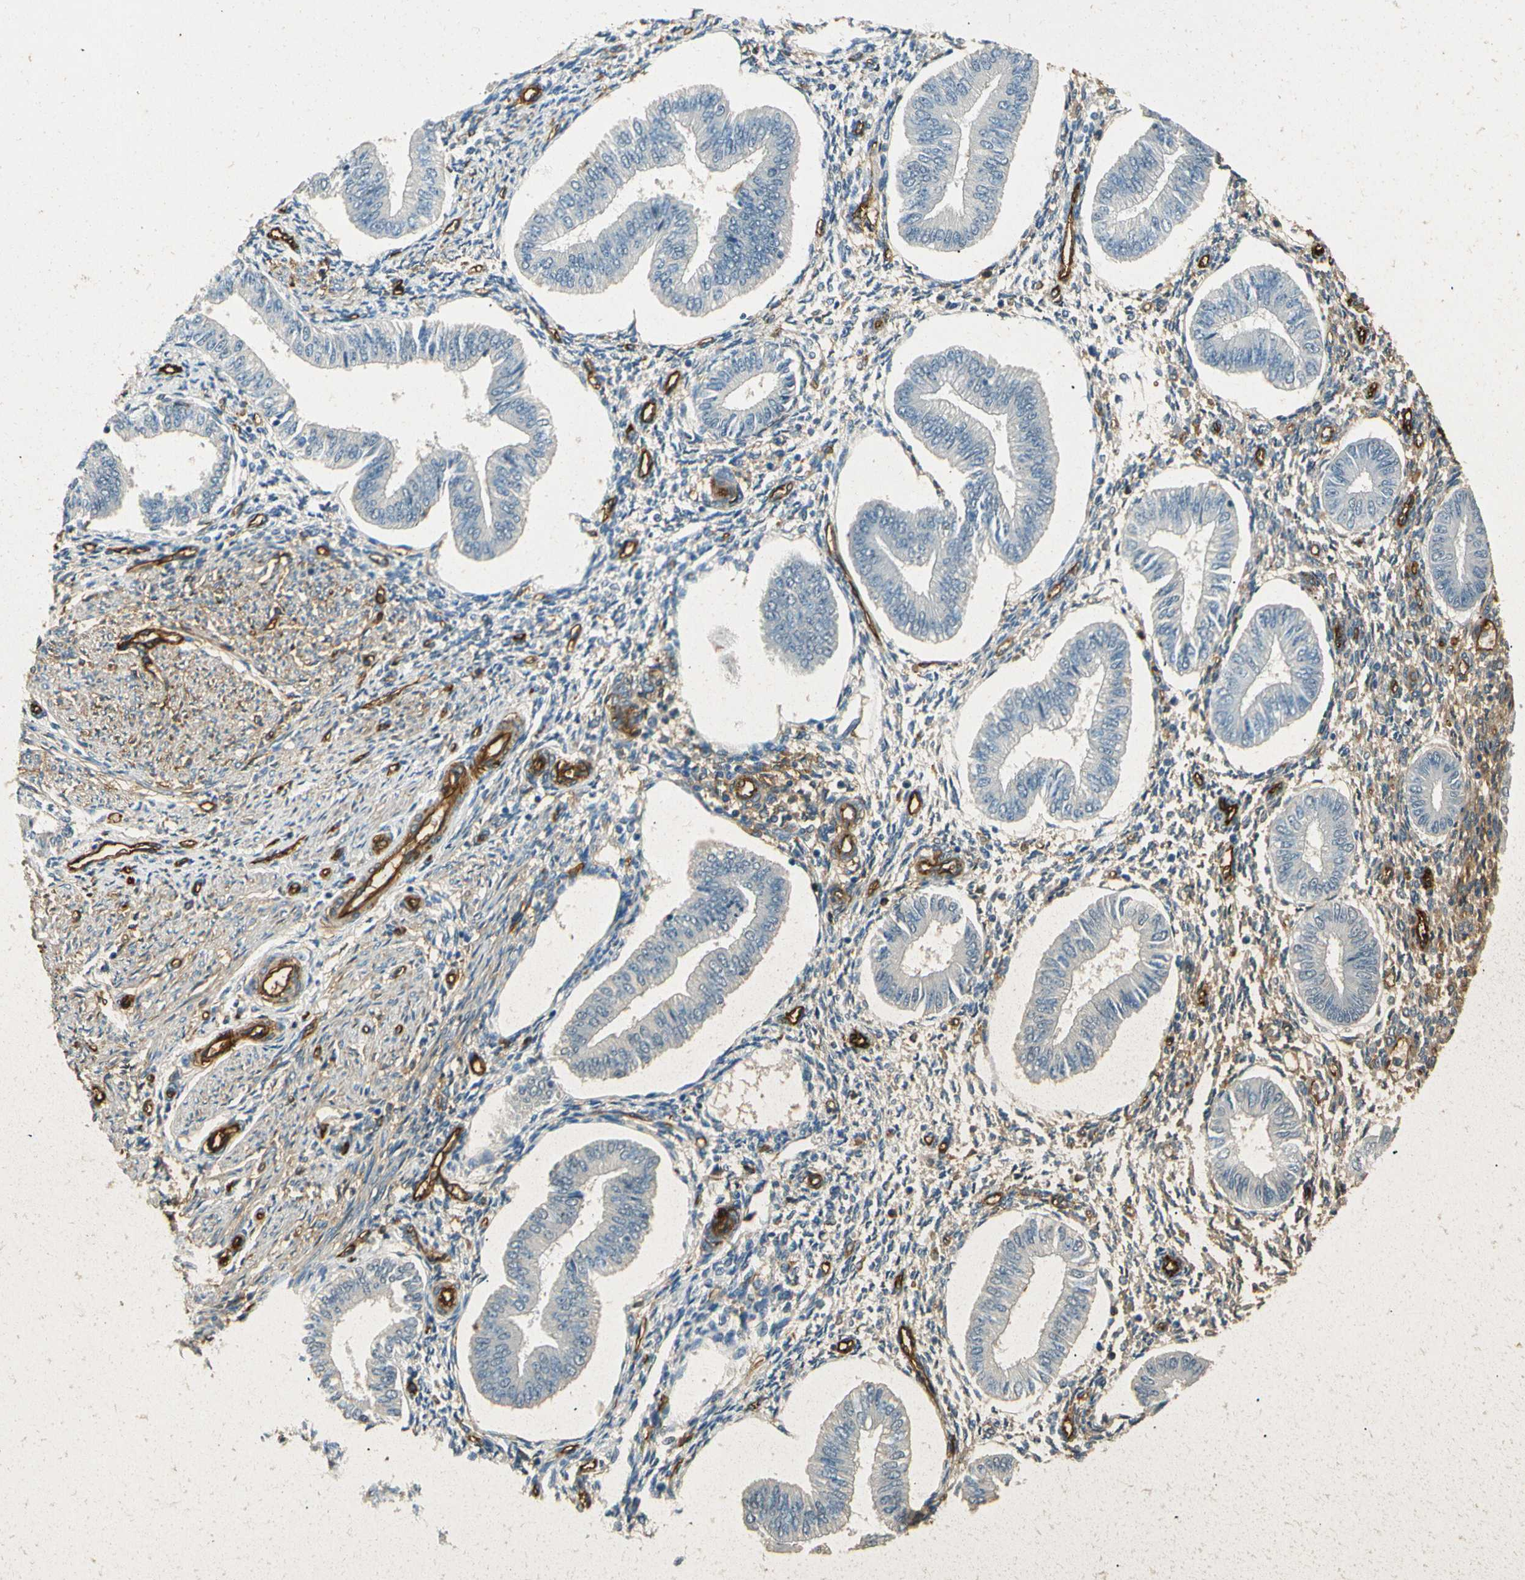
{"staining": {"intensity": "weak", "quantity": "<25%", "location": "cytoplasmic/membranous"}, "tissue": "endometrium", "cell_type": "Cells in endometrial stroma", "image_type": "normal", "snomed": [{"axis": "morphology", "description": "Normal tissue, NOS"}, {"axis": "topography", "description": "Endometrium"}], "caption": "IHC image of unremarkable endometrium stained for a protein (brown), which reveals no staining in cells in endometrial stroma.", "gene": "ENTPD1", "patient": {"sex": "female", "age": 50}}